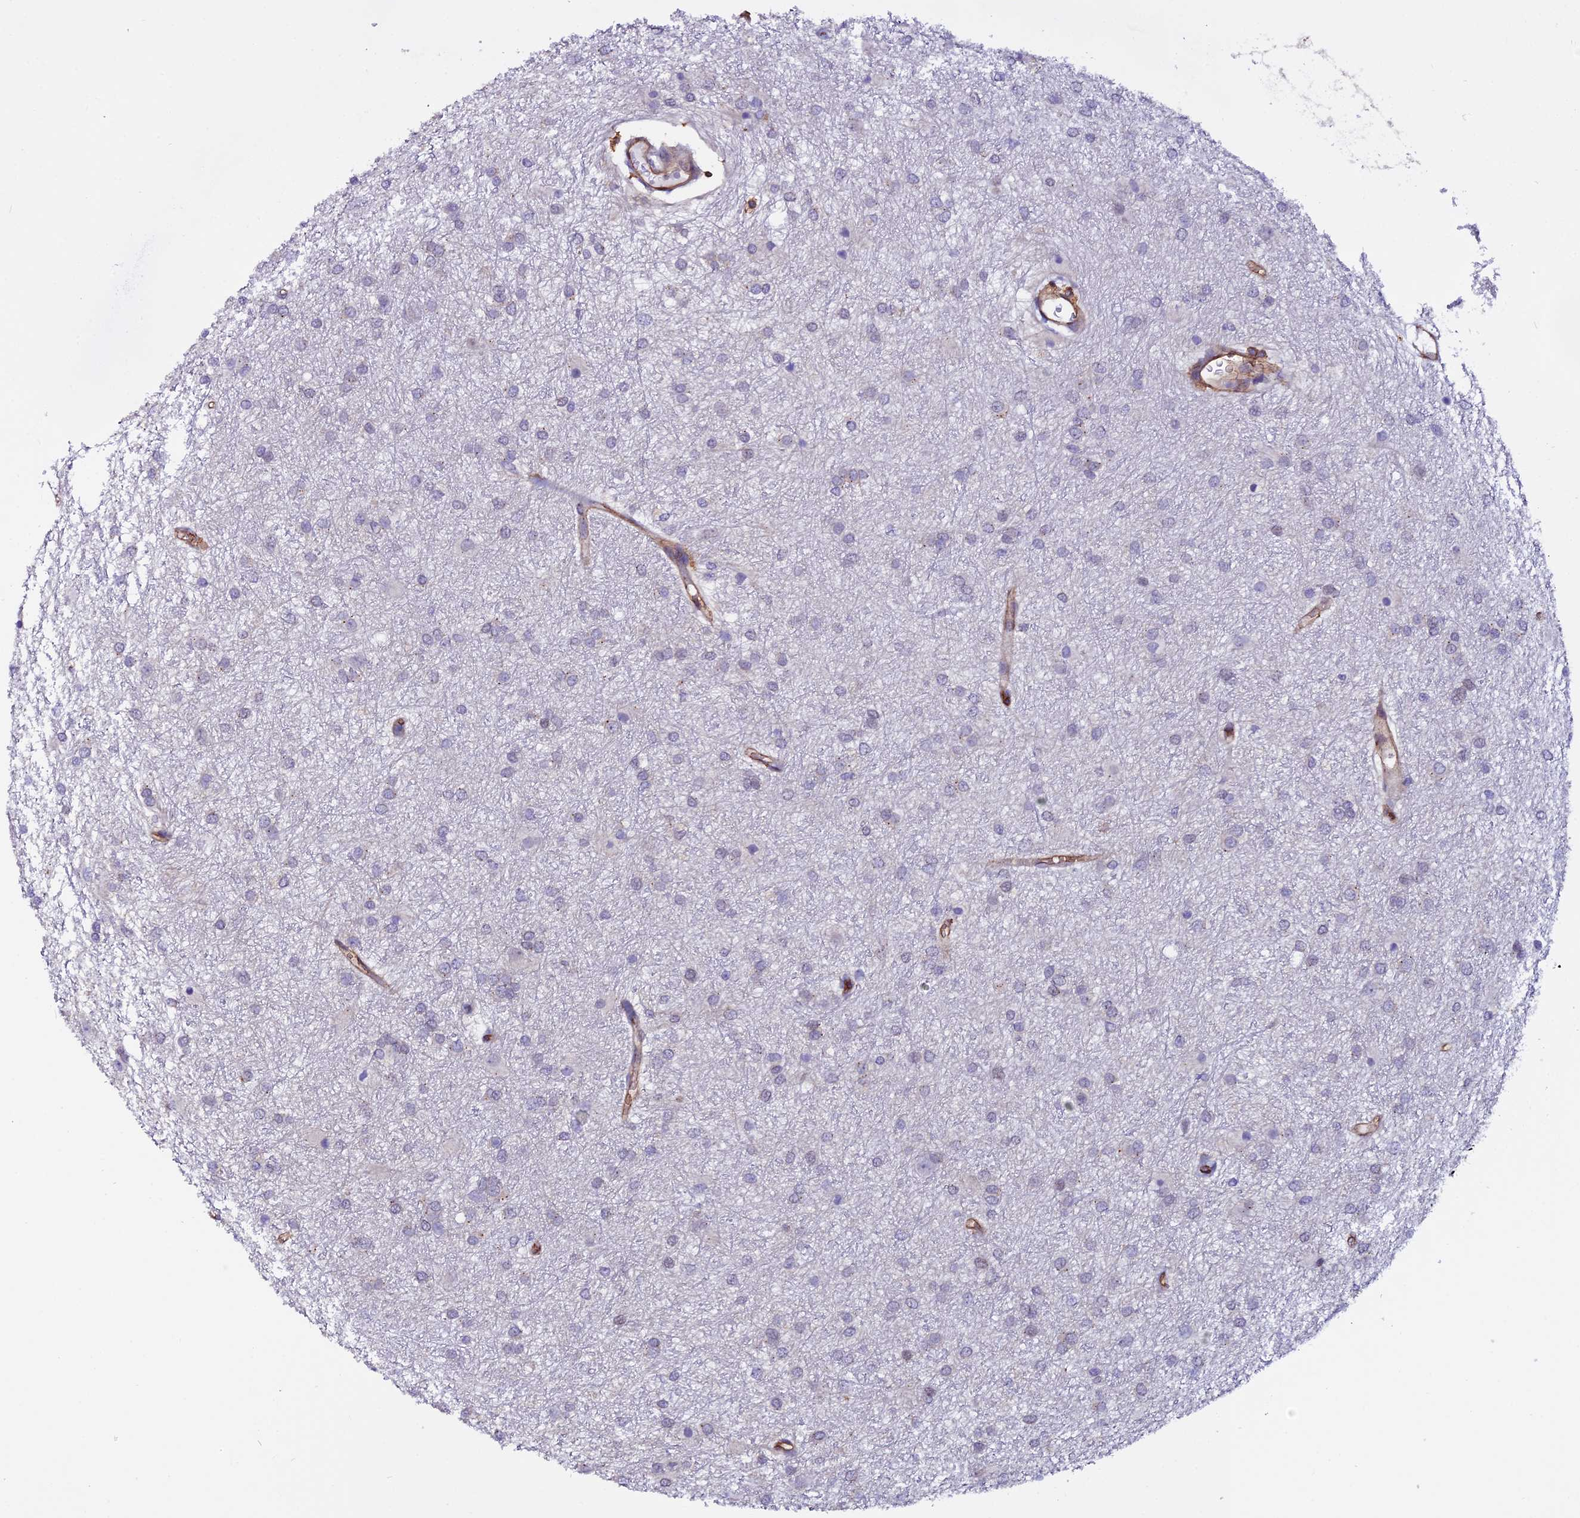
{"staining": {"intensity": "negative", "quantity": "none", "location": "none"}, "tissue": "glioma", "cell_type": "Tumor cells", "image_type": "cancer", "snomed": [{"axis": "morphology", "description": "Glioma, malignant, High grade"}, {"axis": "topography", "description": "Brain"}], "caption": "Tumor cells are negative for protein expression in human malignant glioma (high-grade).", "gene": "USP17L15", "patient": {"sex": "female", "age": 50}}